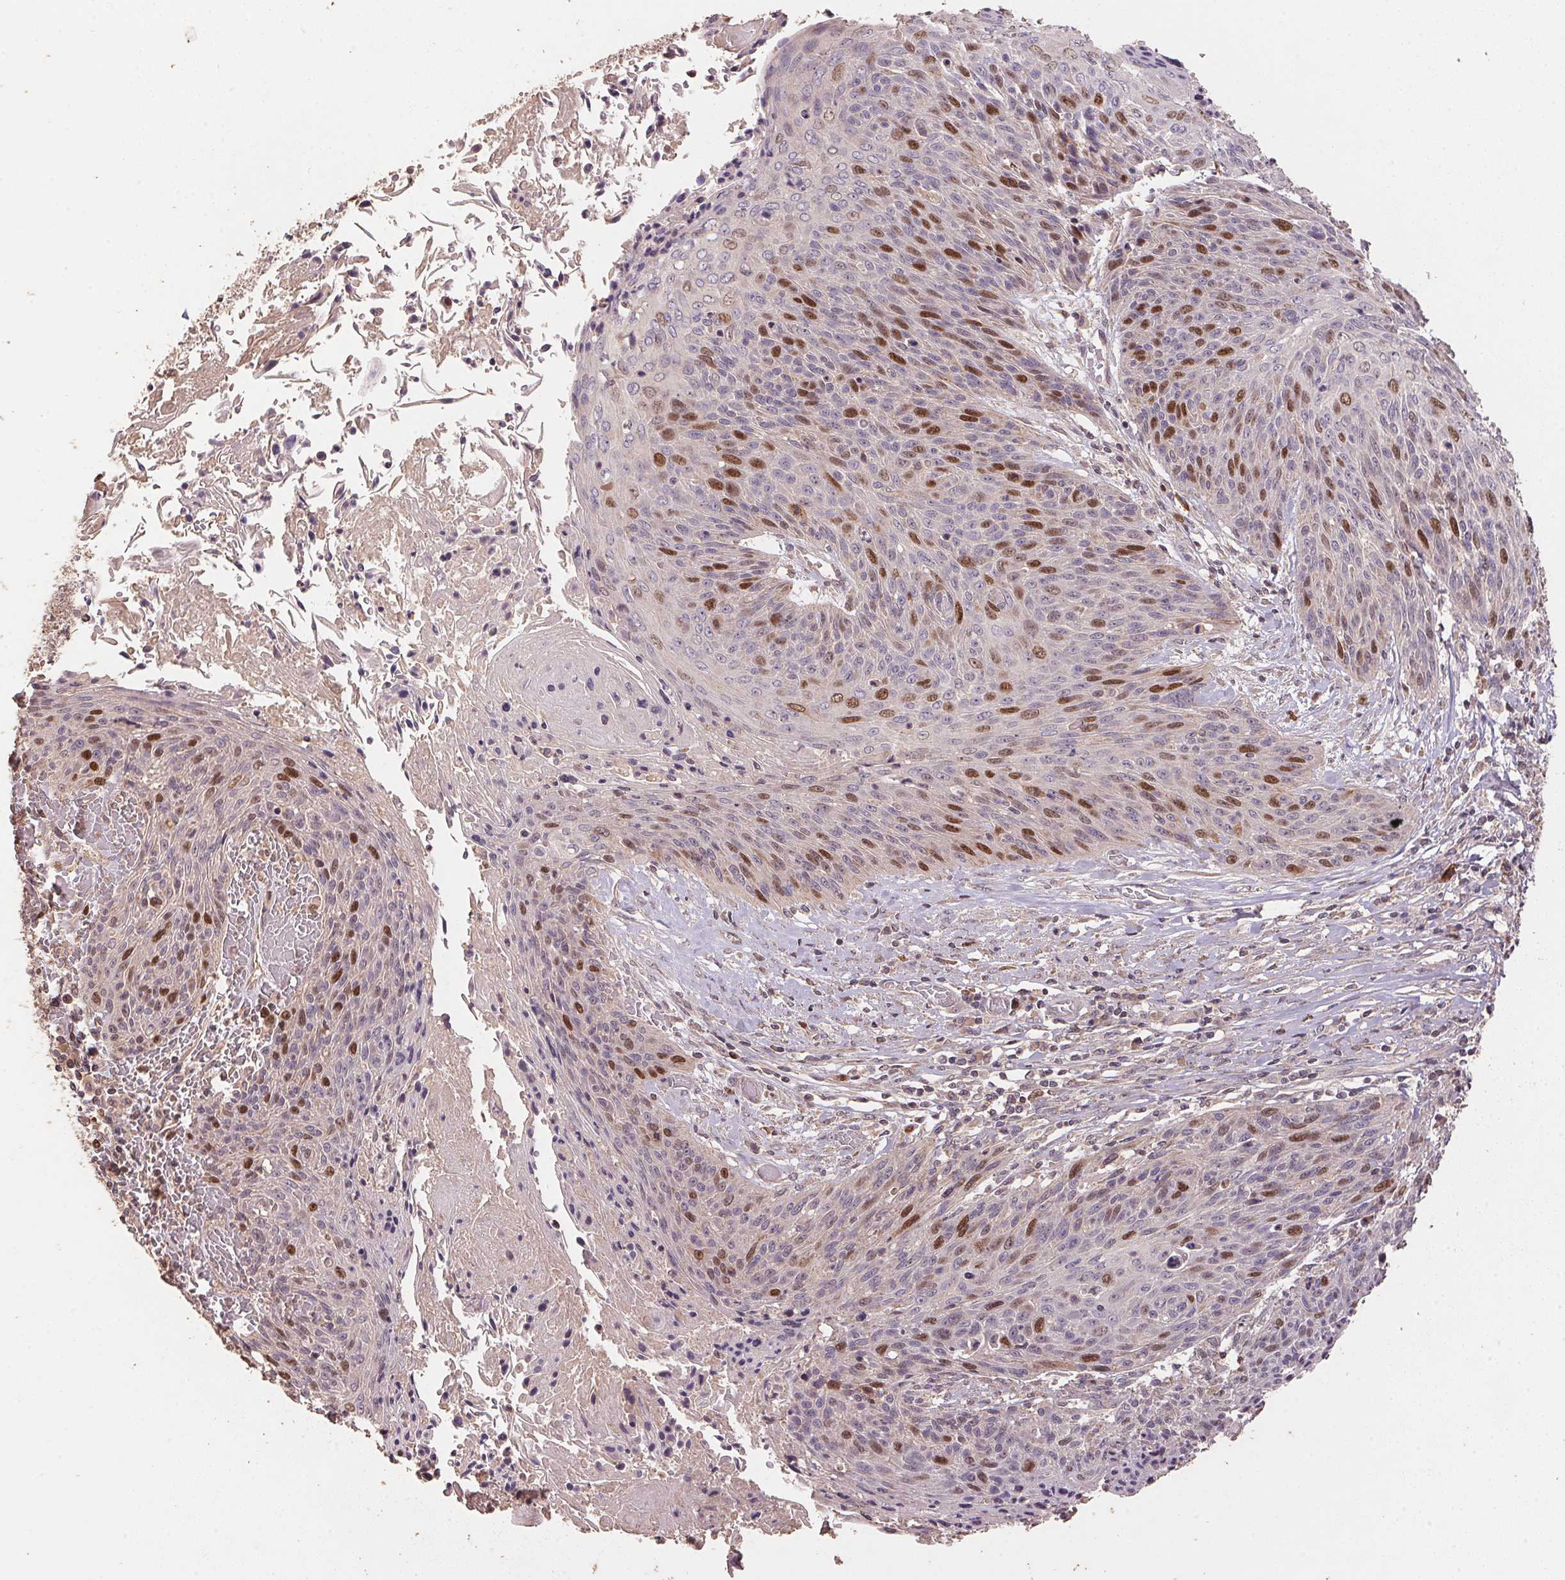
{"staining": {"intensity": "strong", "quantity": "<25%", "location": "nuclear"}, "tissue": "cervical cancer", "cell_type": "Tumor cells", "image_type": "cancer", "snomed": [{"axis": "morphology", "description": "Squamous cell carcinoma, NOS"}, {"axis": "topography", "description": "Cervix"}], "caption": "Immunohistochemistry (DAB (3,3'-diaminobenzidine)) staining of squamous cell carcinoma (cervical) reveals strong nuclear protein positivity in approximately <25% of tumor cells.", "gene": "CENPF", "patient": {"sex": "female", "age": 45}}